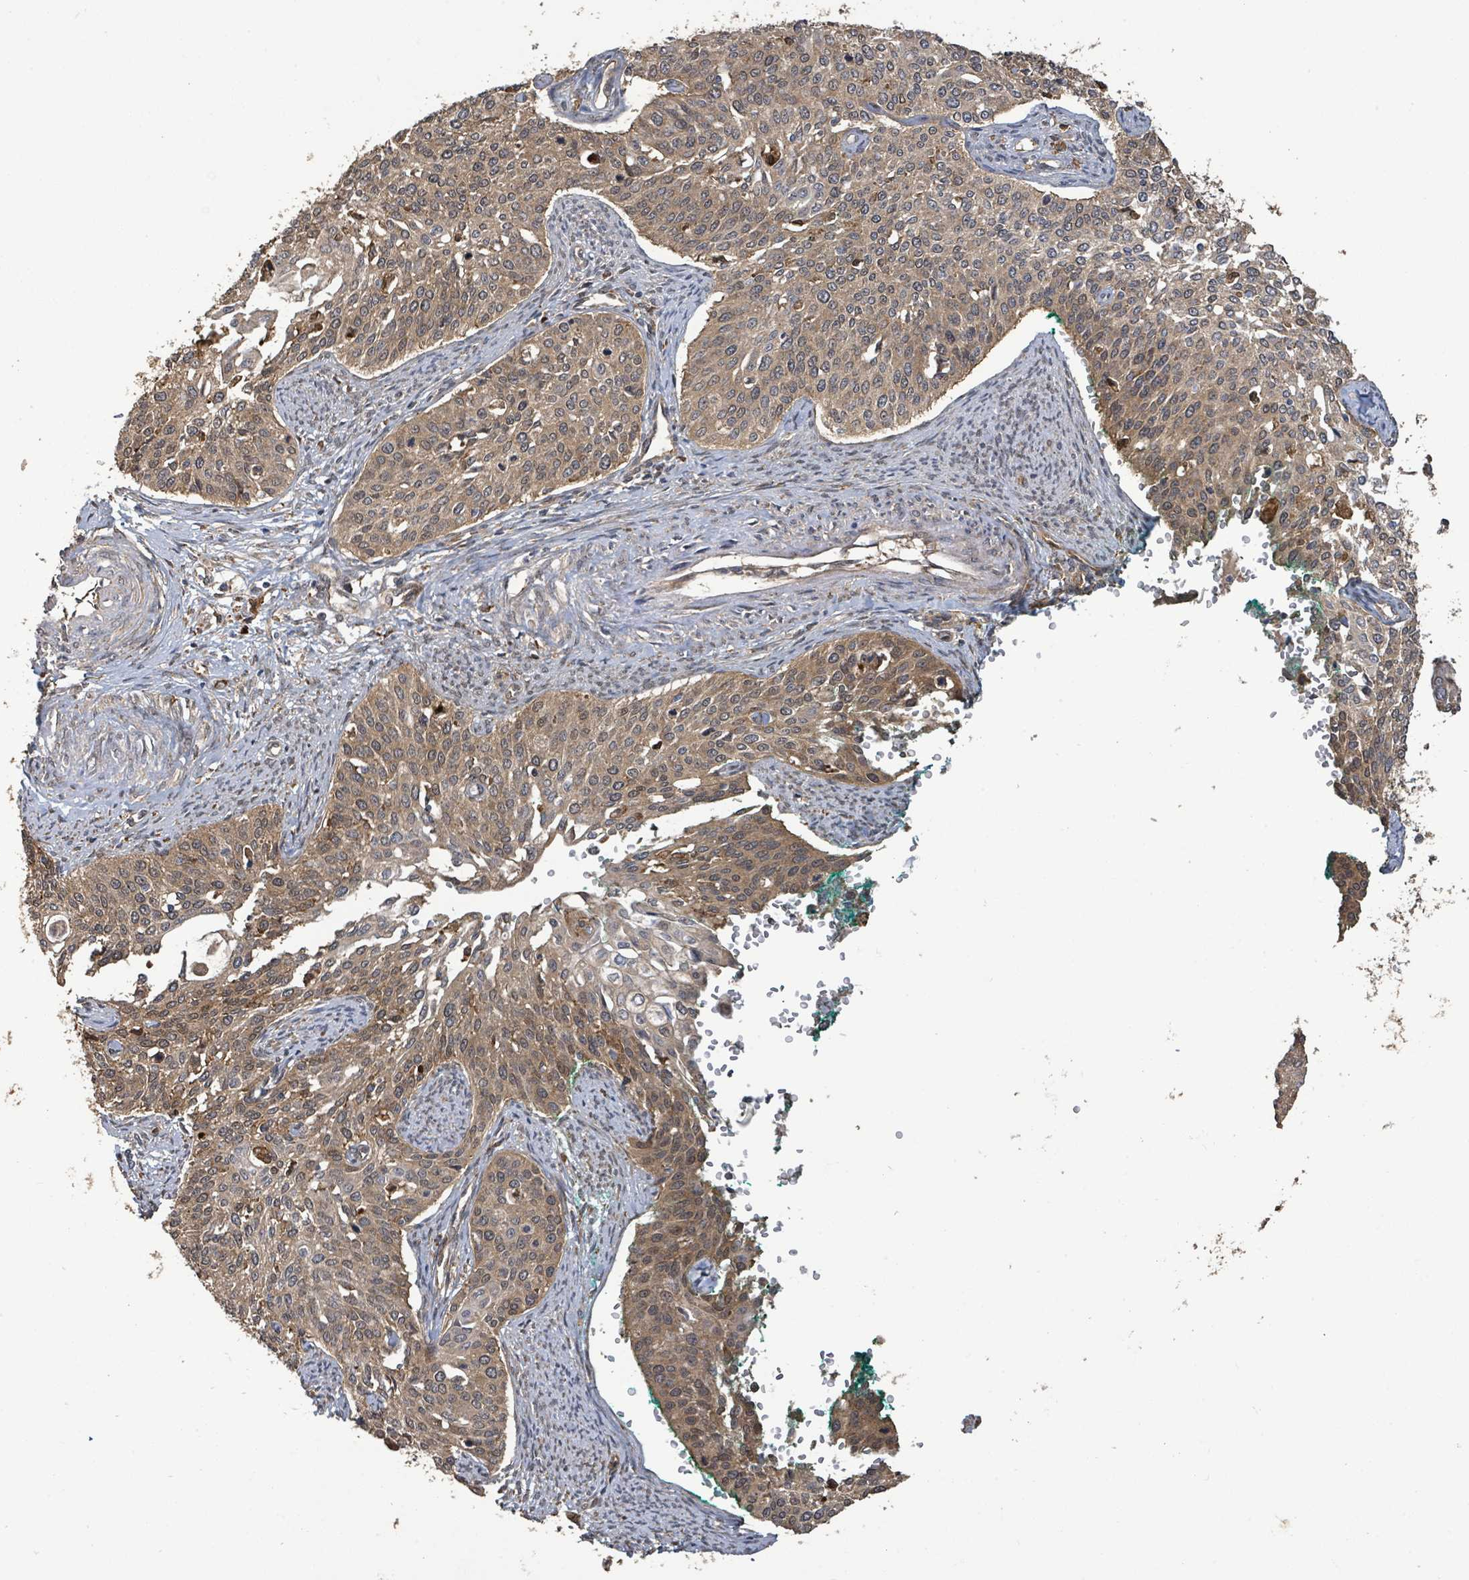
{"staining": {"intensity": "moderate", "quantity": ">75%", "location": "cytoplasmic/membranous"}, "tissue": "cervical cancer", "cell_type": "Tumor cells", "image_type": "cancer", "snomed": [{"axis": "morphology", "description": "Squamous cell carcinoma, NOS"}, {"axis": "topography", "description": "Cervix"}], "caption": "Human cervical cancer (squamous cell carcinoma) stained with a protein marker shows moderate staining in tumor cells.", "gene": "ARPIN", "patient": {"sex": "female", "age": 44}}